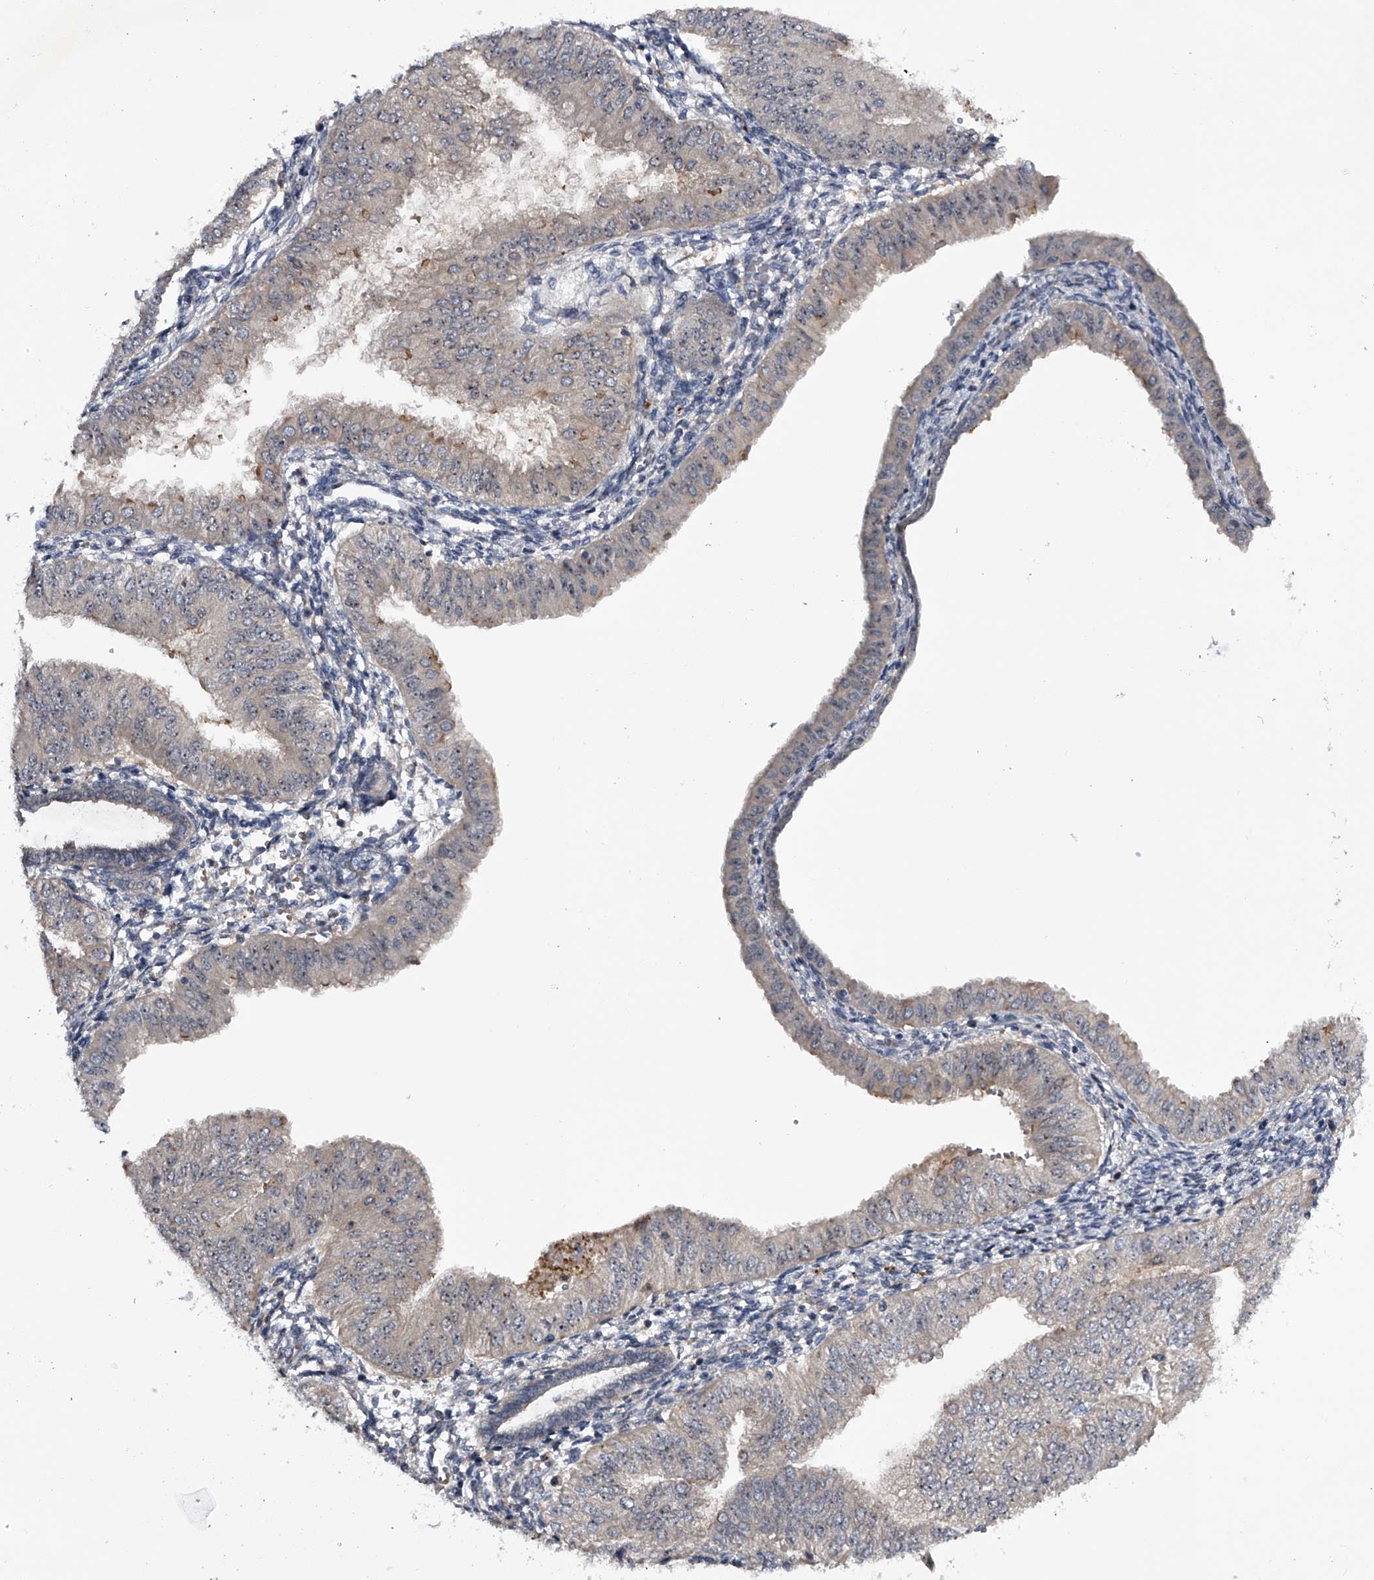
{"staining": {"intensity": "weak", "quantity": "25%-75%", "location": "cytoplasmic/membranous,nuclear"}, "tissue": "endometrial cancer", "cell_type": "Tumor cells", "image_type": "cancer", "snomed": [{"axis": "morphology", "description": "Normal tissue, NOS"}, {"axis": "morphology", "description": "Adenocarcinoma, NOS"}, {"axis": "topography", "description": "Endometrium"}], "caption": "Protein analysis of endometrial cancer tissue reveals weak cytoplasmic/membranous and nuclear expression in about 25%-75% of tumor cells.", "gene": "MDN1", "patient": {"sex": "female", "age": 53}}